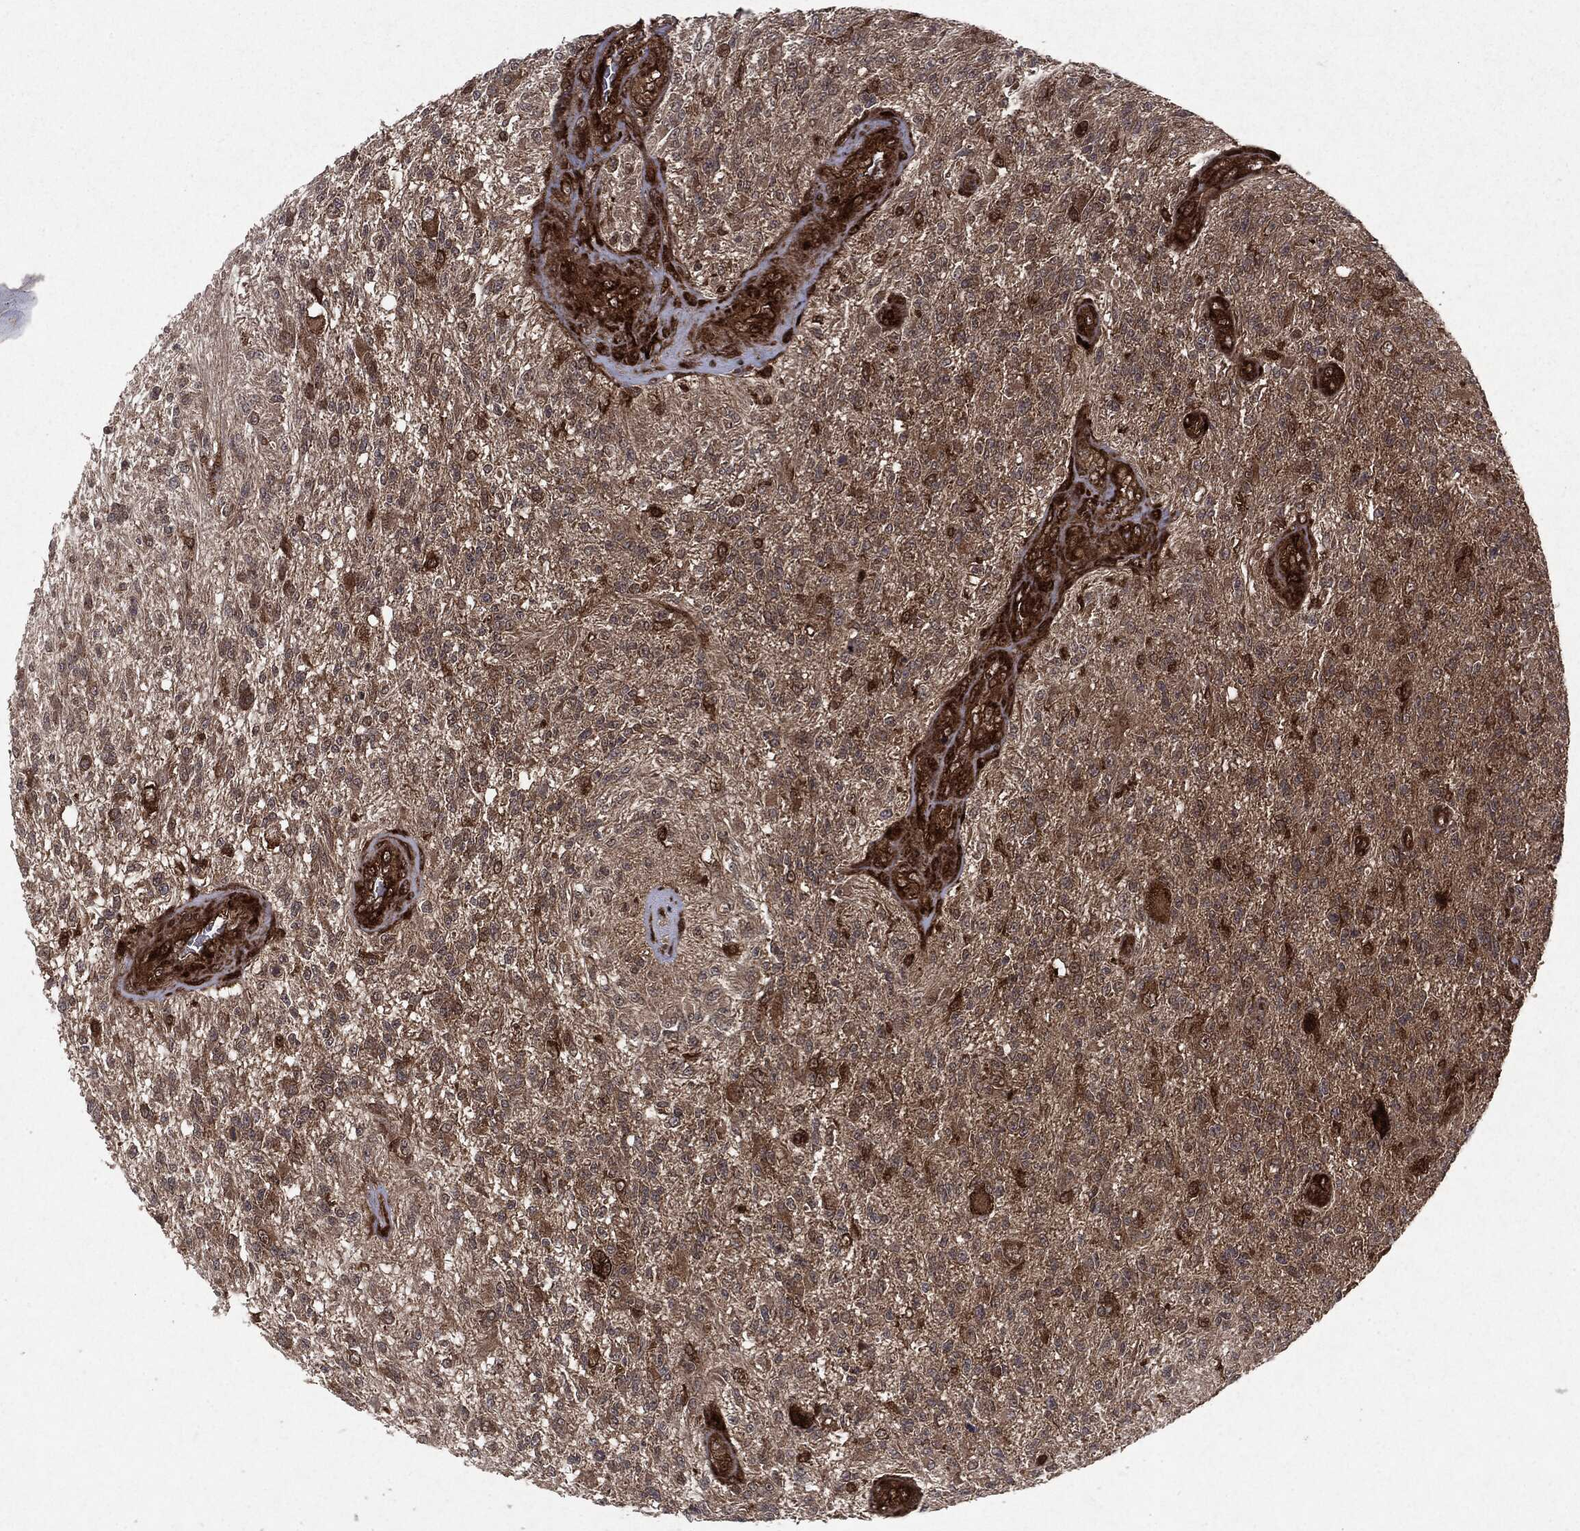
{"staining": {"intensity": "weak", "quantity": "25%-75%", "location": "cytoplasmic/membranous"}, "tissue": "glioma", "cell_type": "Tumor cells", "image_type": "cancer", "snomed": [{"axis": "morphology", "description": "Glioma, malignant, High grade"}, {"axis": "topography", "description": "Brain"}], "caption": "DAB (3,3'-diaminobenzidine) immunohistochemical staining of glioma demonstrates weak cytoplasmic/membranous protein positivity in about 25%-75% of tumor cells.", "gene": "OTUB1", "patient": {"sex": "male", "age": 56}}